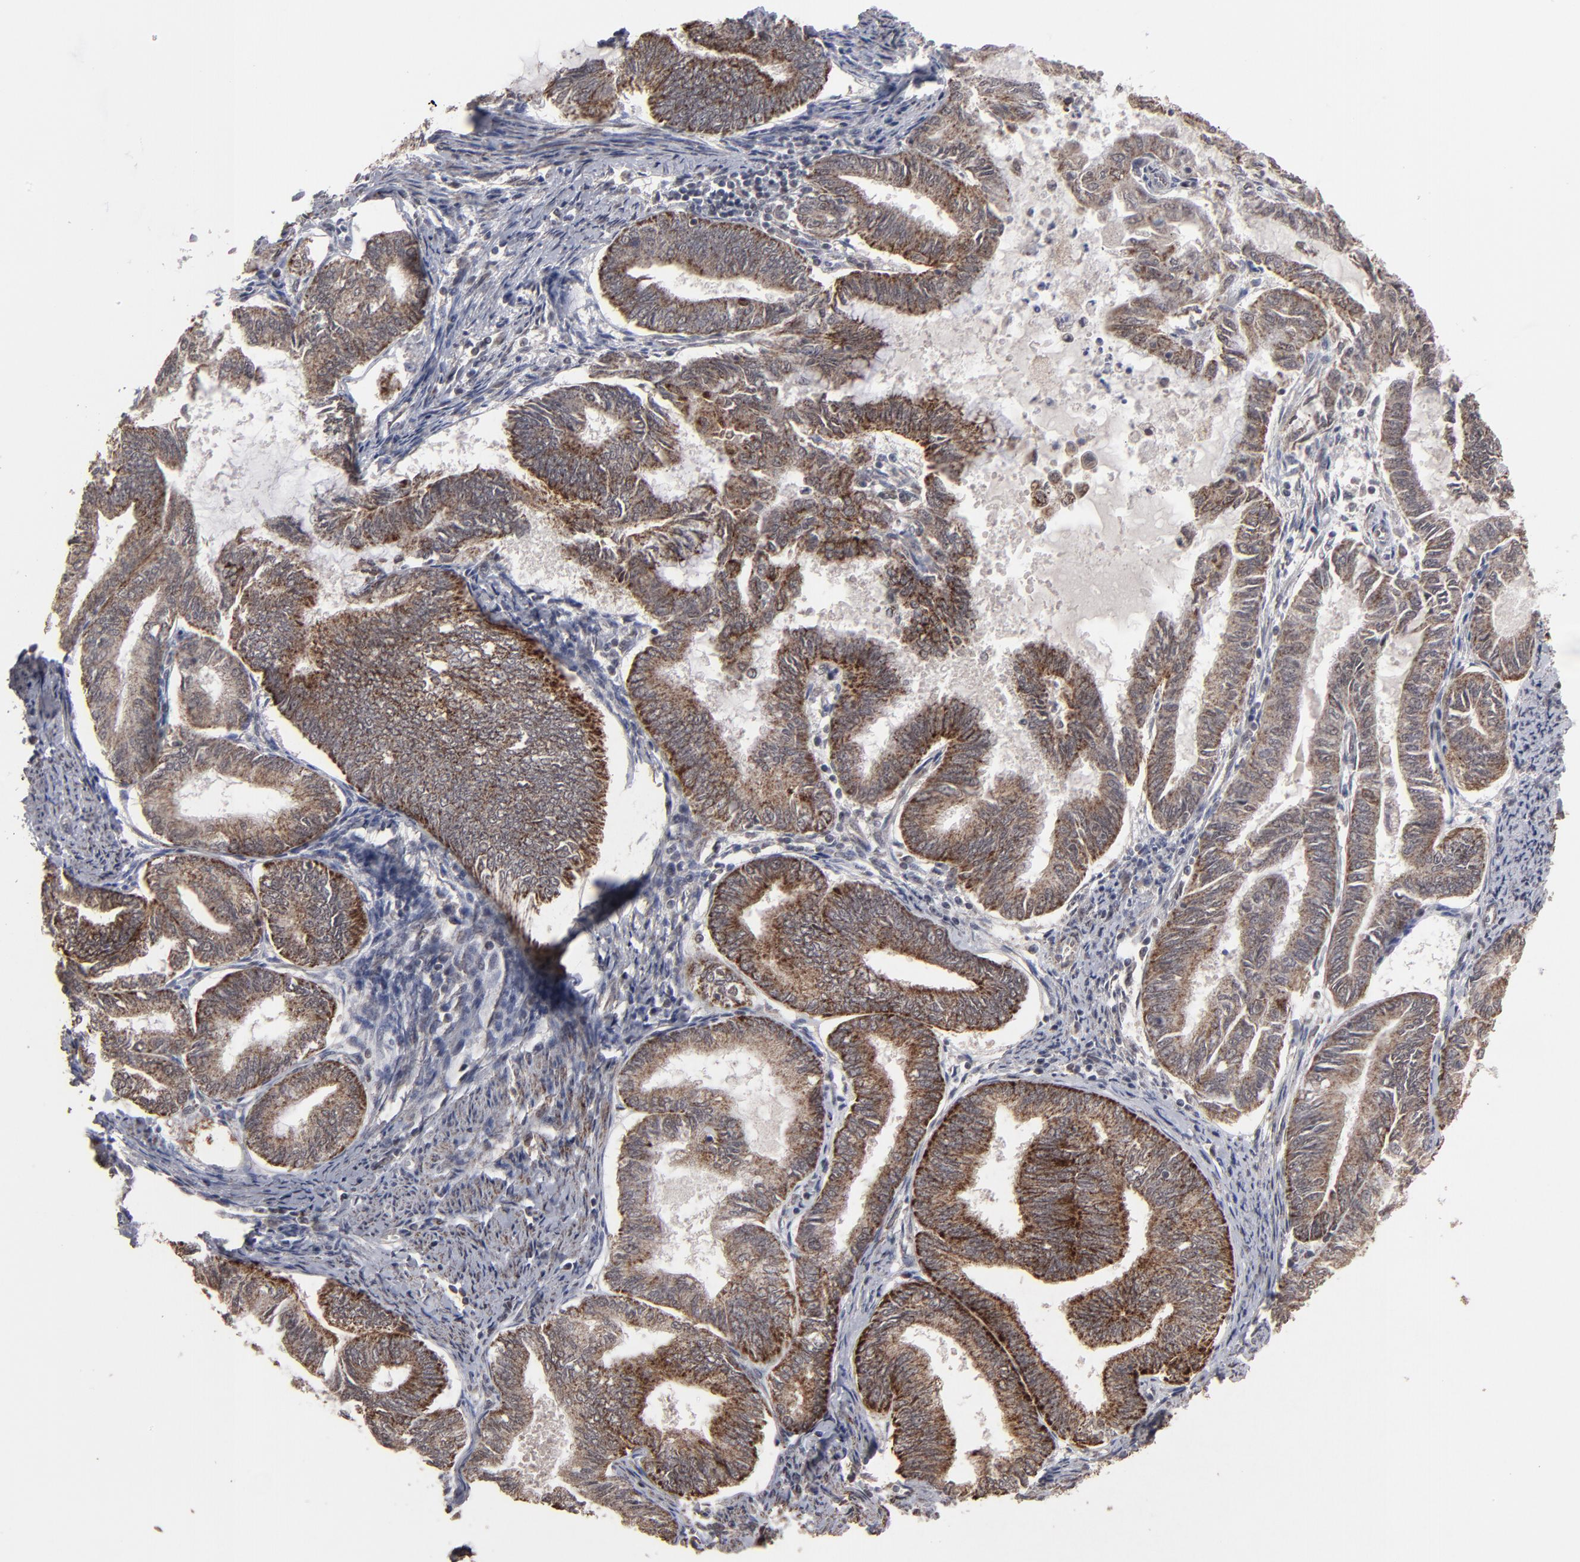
{"staining": {"intensity": "moderate", "quantity": ">75%", "location": "cytoplasmic/membranous"}, "tissue": "endometrial cancer", "cell_type": "Tumor cells", "image_type": "cancer", "snomed": [{"axis": "morphology", "description": "Adenocarcinoma, NOS"}, {"axis": "topography", "description": "Endometrium"}], "caption": "Brown immunohistochemical staining in human endometrial cancer shows moderate cytoplasmic/membranous staining in approximately >75% of tumor cells. Using DAB (brown) and hematoxylin (blue) stains, captured at high magnification using brightfield microscopy.", "gene": "BNIP3", "patient": {"sex": "female", "age": 86}}